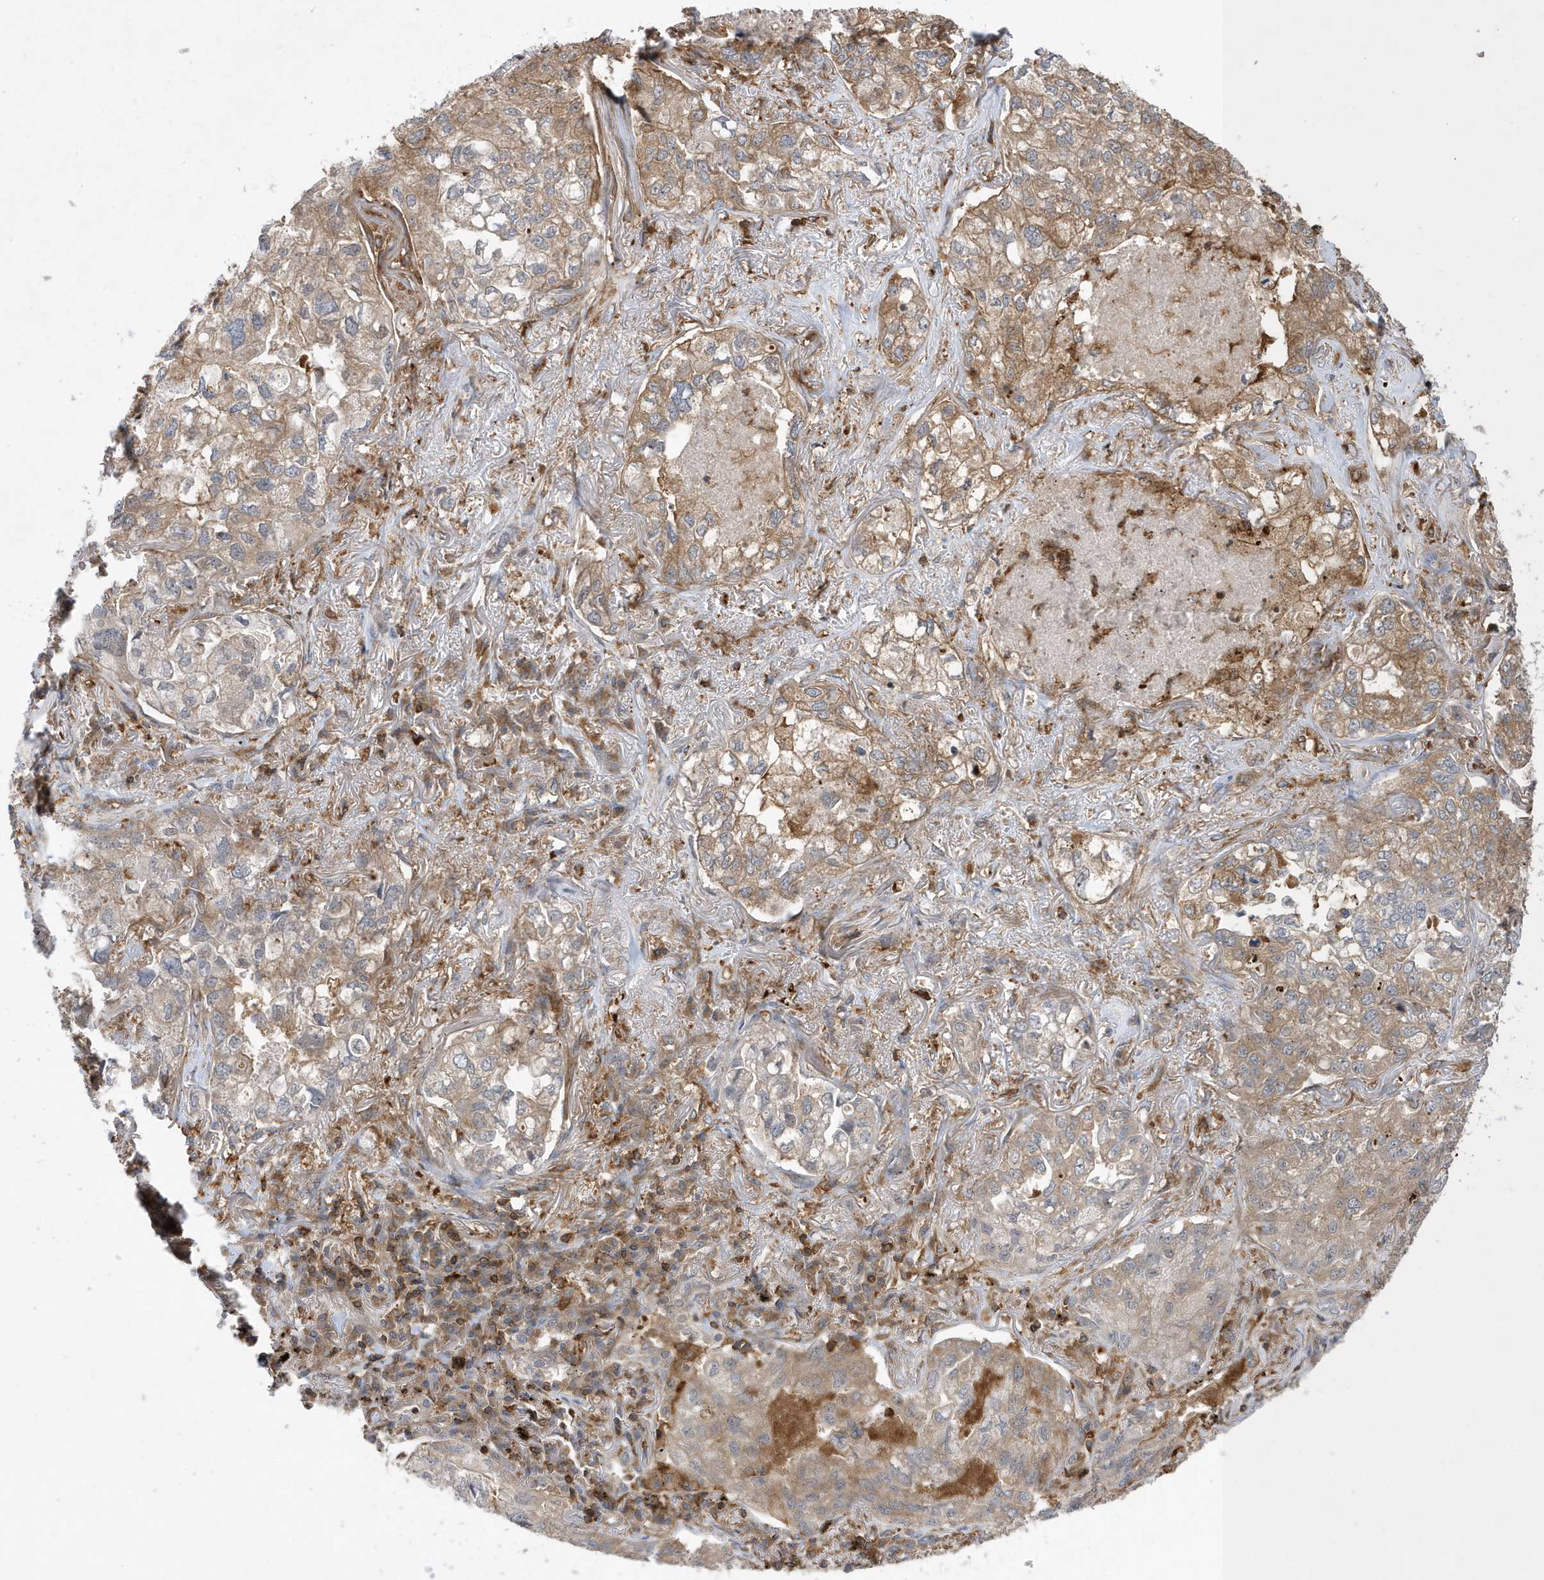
{"staining": {"intensity": "moderate", "quantity": "25%-75%", "location": "cytoplasmic/membranous"}, "tissue": "lung cancer", "cell_type": "Tumor cells", "image_type": "cancer", "snomed": [{"axis": "morphology", "description": "Adenocarcinoma, NOS"}, {"axis": "topography", "description": "Lung"}], "caption": "A high-resolution photomicrograph shows IHC staining of lung cancer (adenocarcinoma), which reveals moderate cytoplasmic/membranous staining in about 25%-75% of tumor cells.", "gene": "LAPTM4A", "patient": {"sex": "male", "age": 65}}